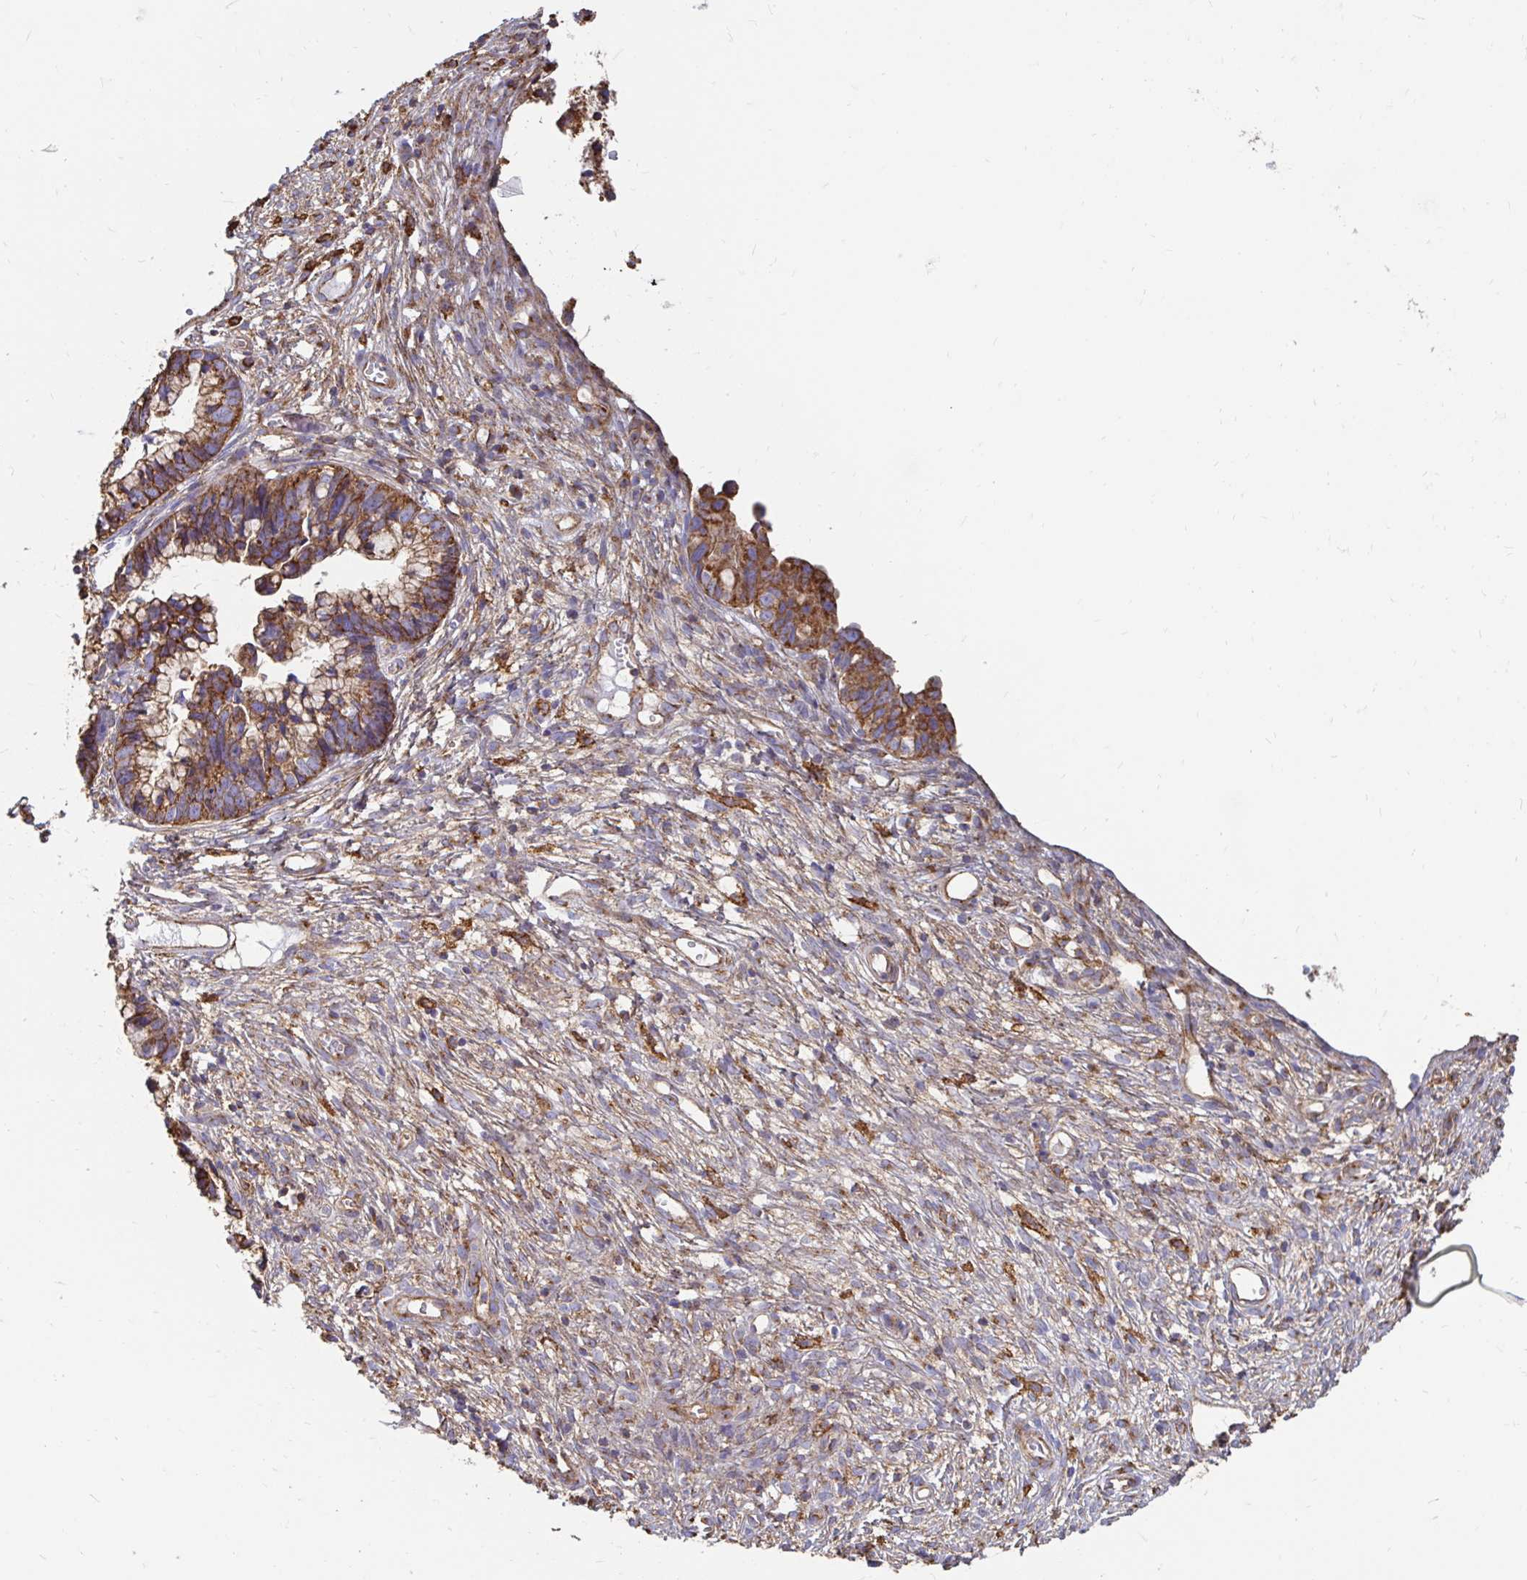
{"staining": {"intensity": "moderate", "quantity": ">75%", "location": "cytoplasmic/membranous"}, "tissue": "cervical cancer", "cell_type": "Tumor cells", "image_type": "cancer", "snomed": [{"axis": "morphology", "description": "Adenocarcinoma, NOS"}, {"axis": "topography", "description": "Cervix"}], "caption": "High-magnification brightfield microscopy of cervical adenocarcinoma stained with DAB (brown) and counterstained with hematoxylin (blue). tumor cells exhibit moderate cytoplasmic/membranous staining is appreciated in approximately>75% of cells.", "gene": "CLTC", "patient": {"sex": "female", "age": 44}}